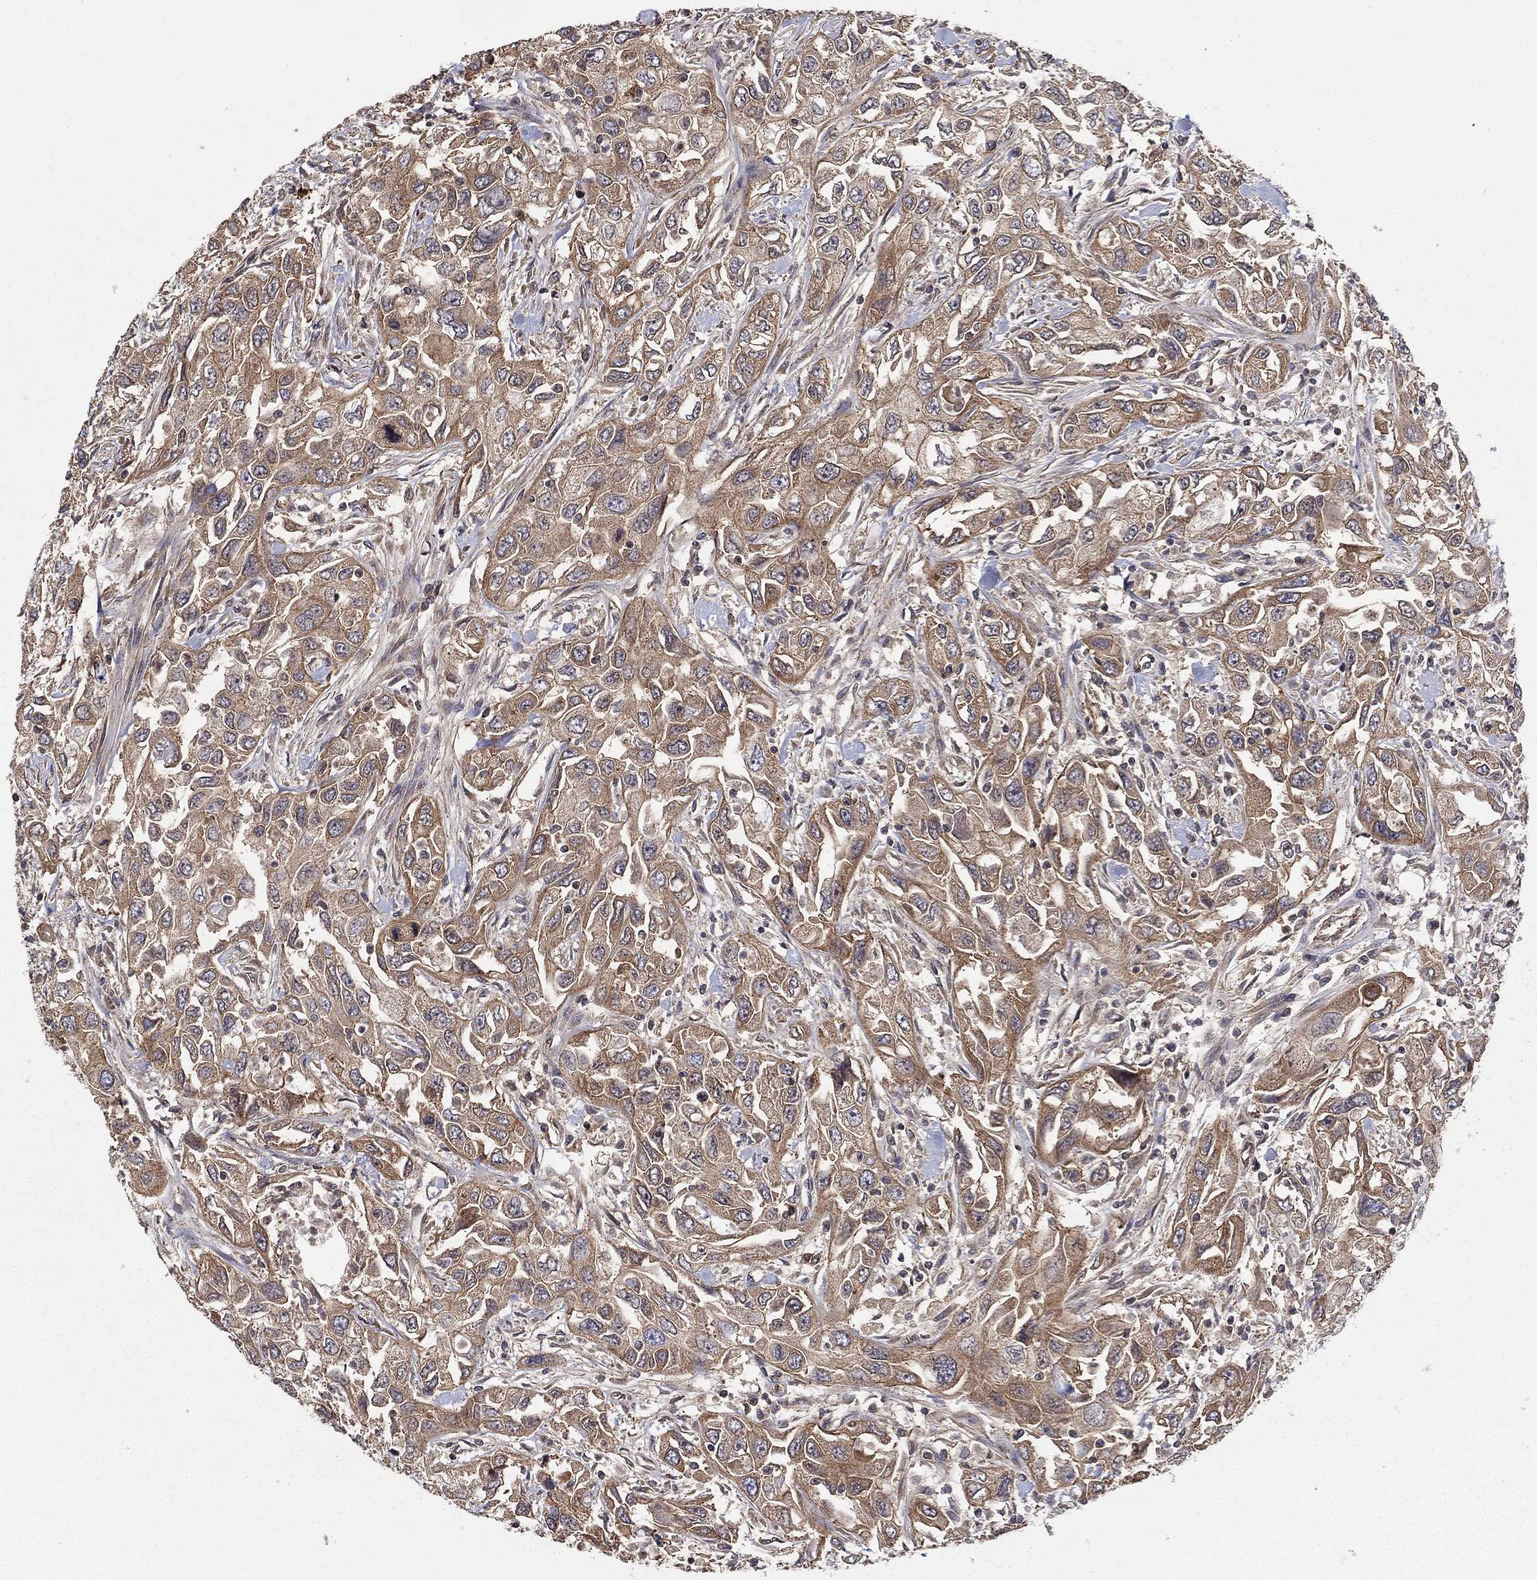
{"staining": {"intensity": "moderate", "quantity": "25%-75%", "location": "cytoplasmic/membranous"}, "tissue": "urothelial cancer", "cell_type": "Tumor cells", "image_type": "cancer", "snomed": [{"axis": "morphology", "description": "Urothelial carcinoma, High grade"}, {"axis": "topography", "description": "Urinary bladder"}], "caption": "A high-resolution histopathology image shows IHC staining of urothelial cancer, which displays moderate cytoplasmic/membranous positivity in about 25%-75% of tumor cells. (DAB IHC, brown staining for protein, blue staining for nuclei).", "gene": "BMERB1", "patient": {"sex": "male", "age": 76}}